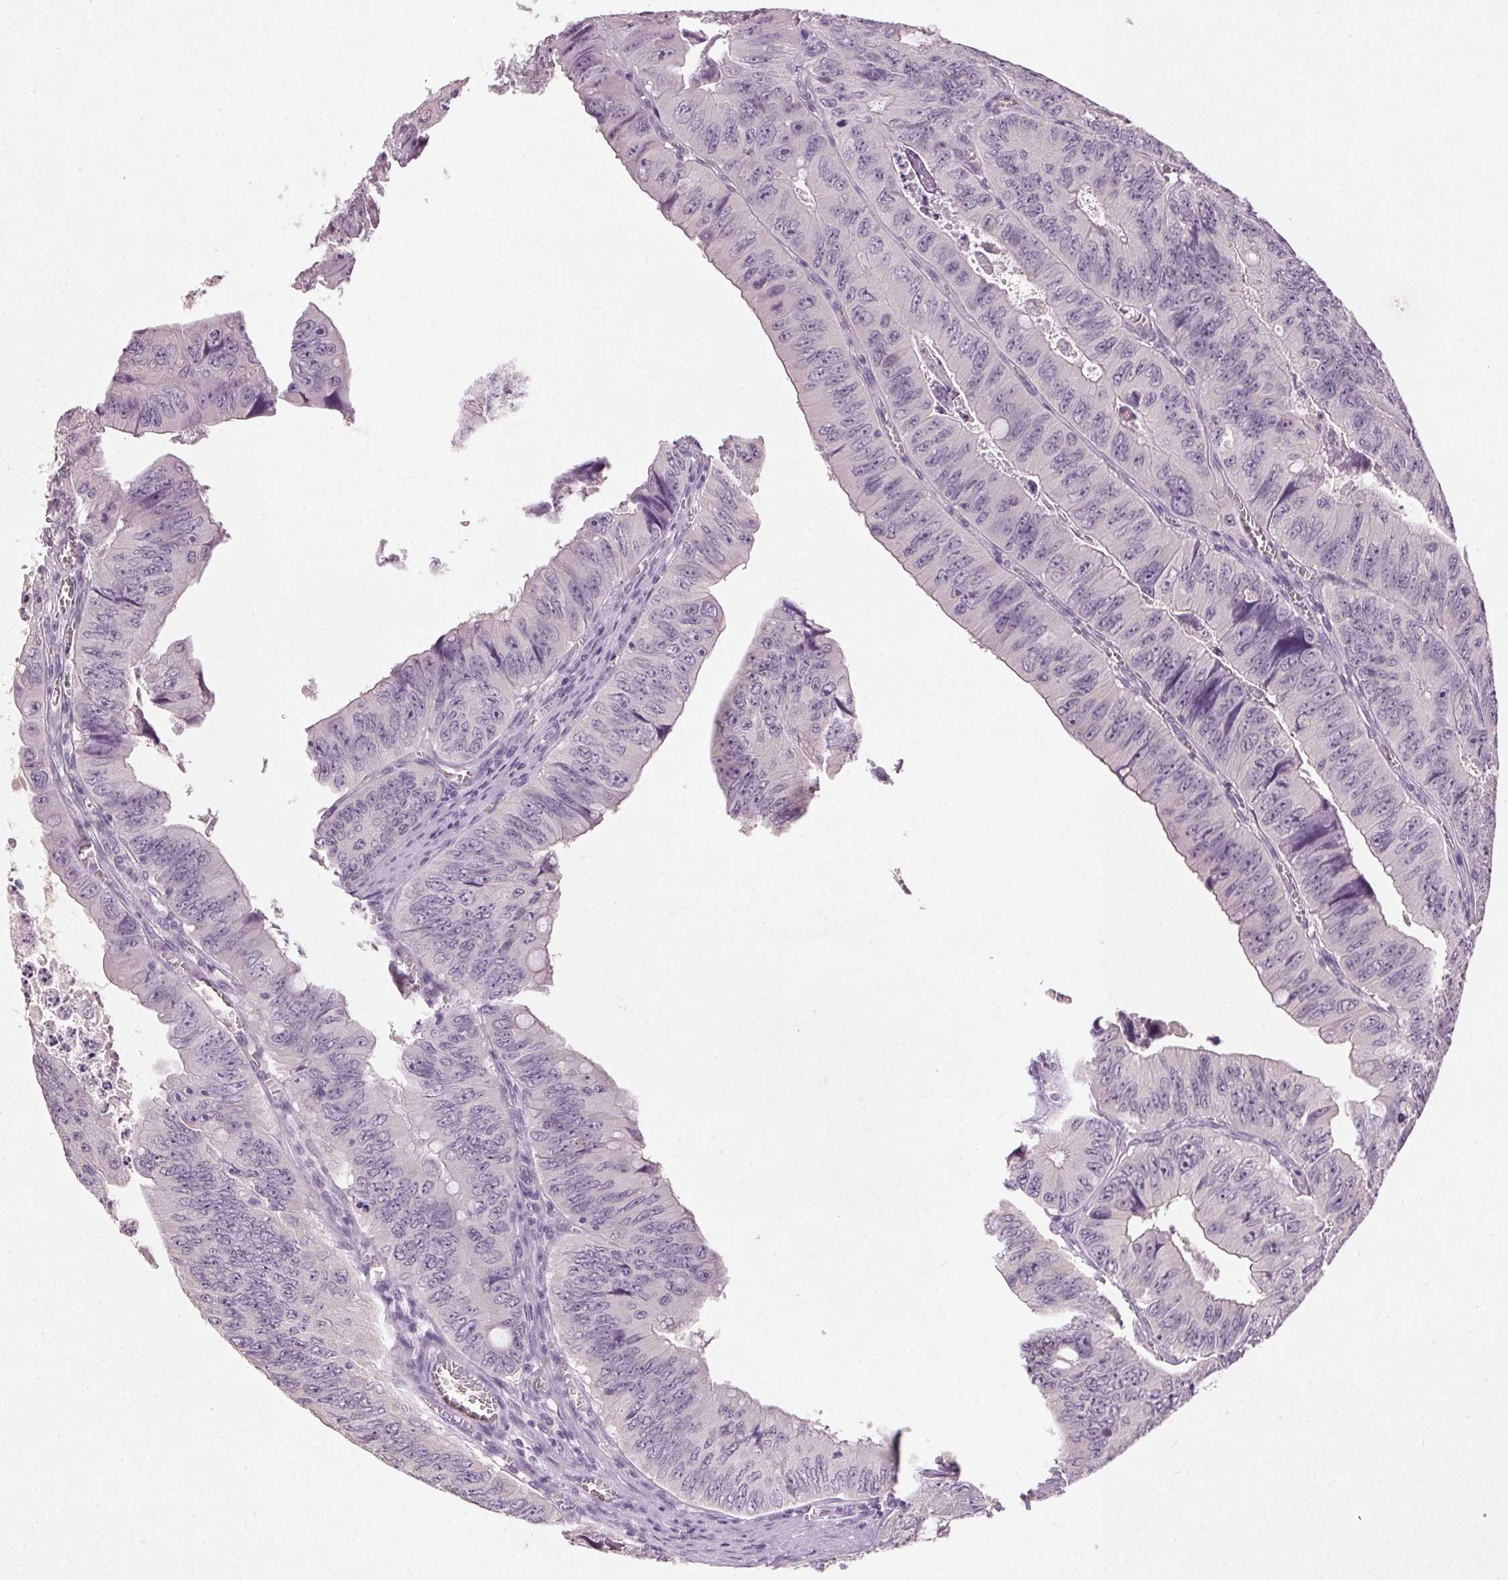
{"staining": {"intensity": "negative", "quantity": "none", "location": "none"}, "tissue": "colorectal cancer", "cell_type": "Tumor cells", "image_type": "cancer", "snomed": [{"axis": "morphology", "description": "Adenocarcinoma, NOS"}, {"axis": "topography", "description": "Colon"}], "caption": "The image shows no staining of tumor cells in adenocarcinoma (colorectal). (DAB immunohistochemistry visualized using brightfield microscopy, high magnification).", "gene": "CLTRN", "patient": {"sex": "female", "age": 84}}